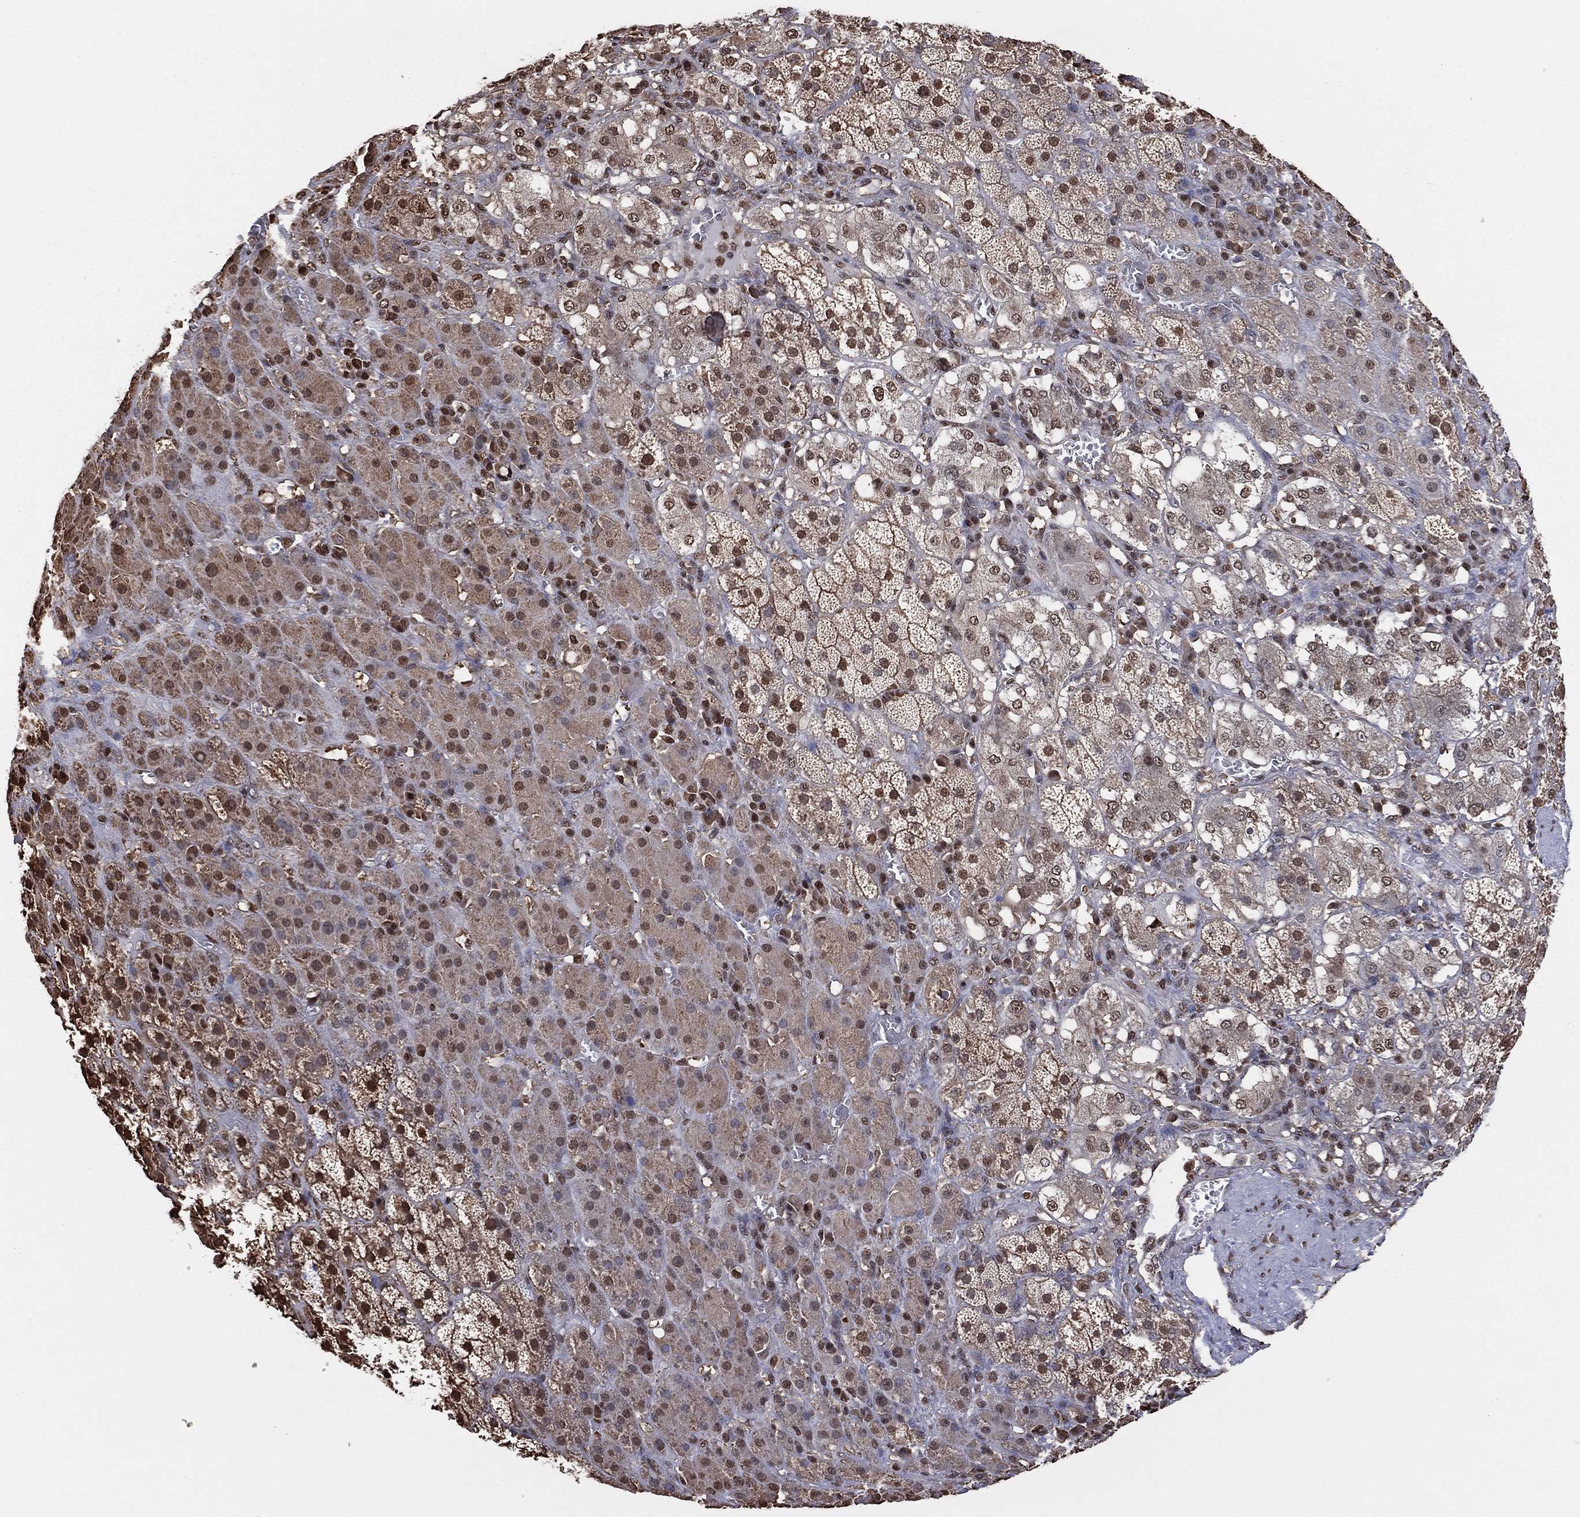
{"staining": {"intensity": "moderate", "quantity": "25%-75%", "location": "nuclear"}, "tissue": "adrenal gland", "cell_type": "Glandular cells", "image_type": "normal", "snomed": [{"axis": "morphology", "description": "Normal tissue, NOS"}, {"axis": "topography", "description": "Adrenal gland"}], "caption": "Immunohistochemical staining of normal adrenal gland demonstrates moderate nuclear protein expression in about 25%-75% of glandular cells.", "gene": "GAPDH", "patient": {"sex": "male", "age": 70}}